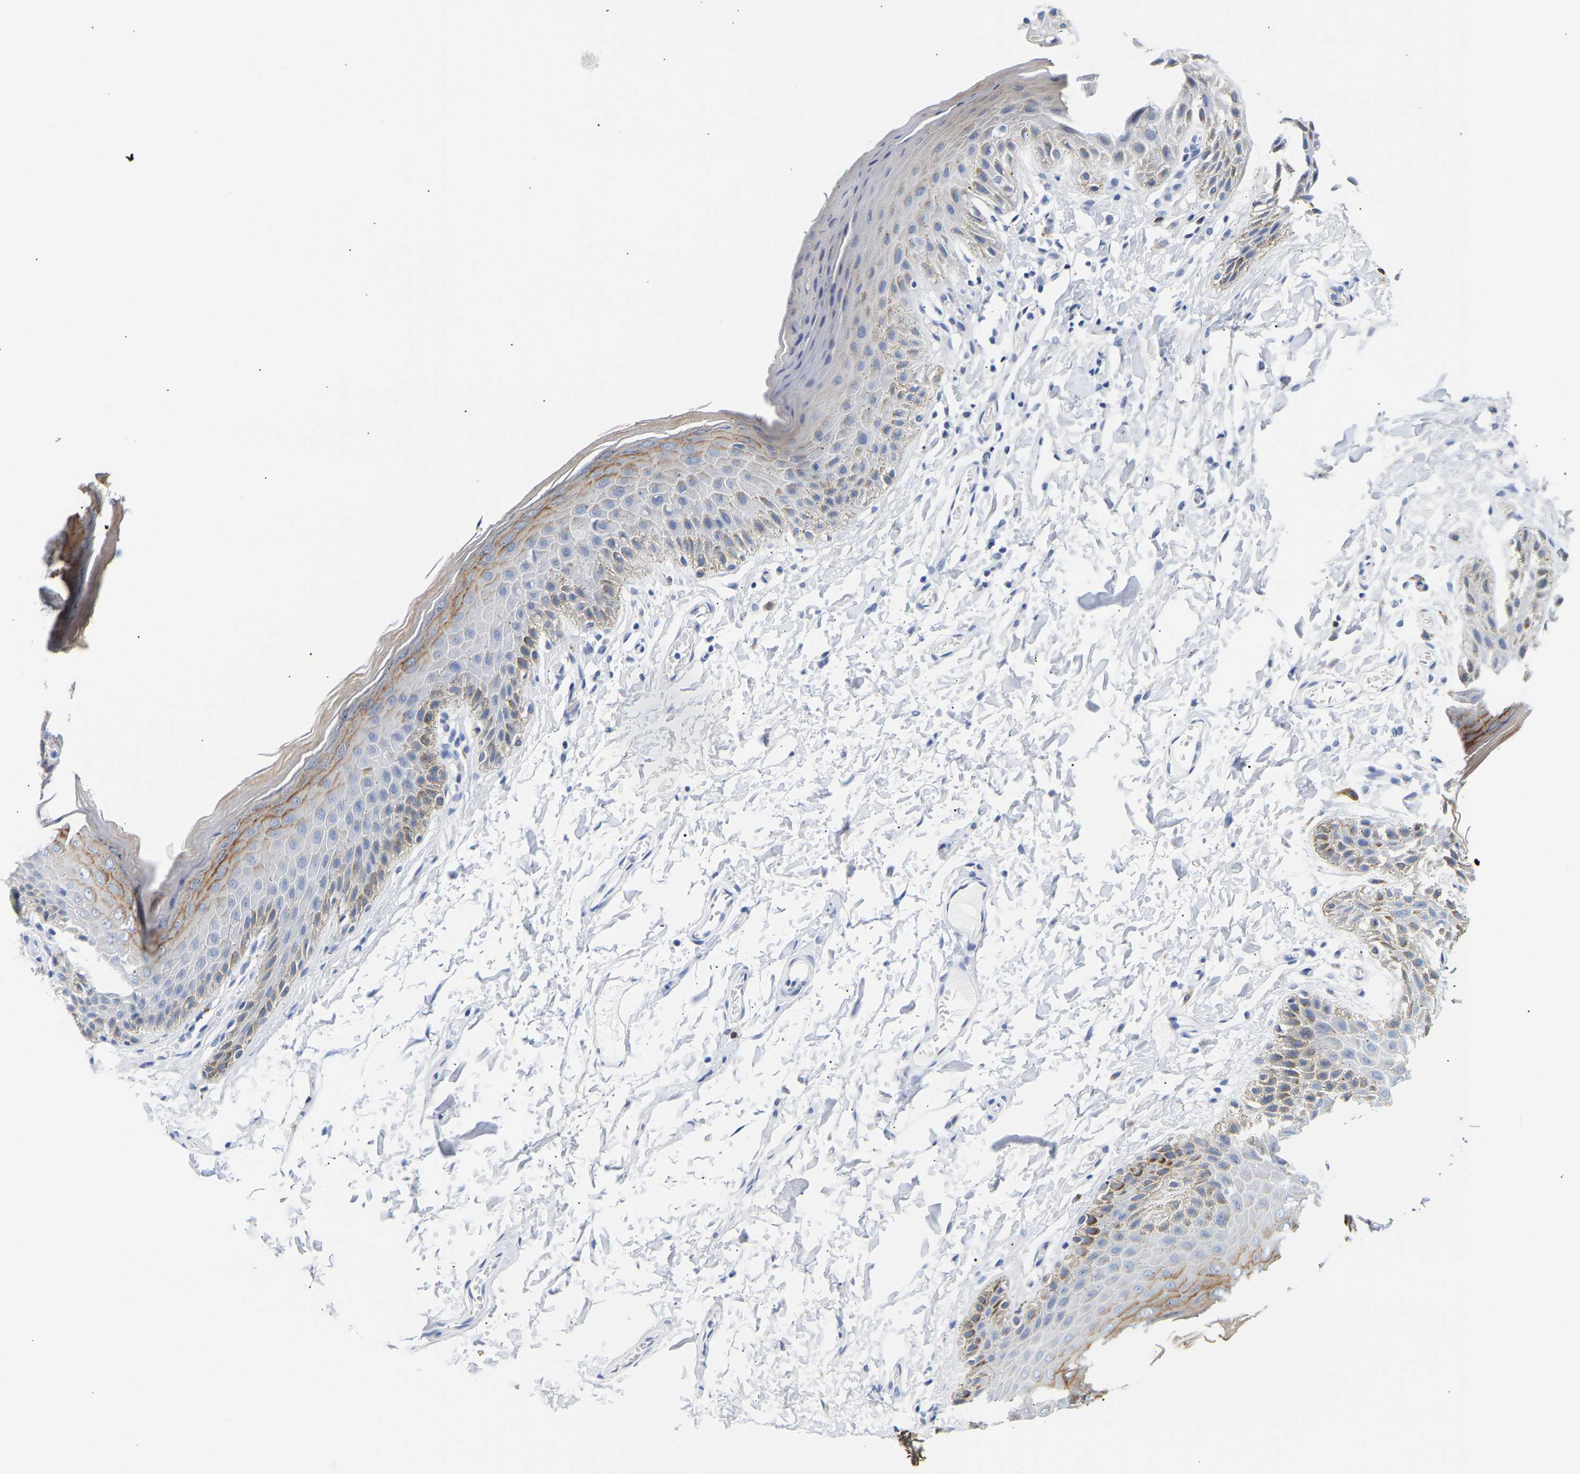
{"staining": {"intensity": "moderate", "quantity": "<25%", "location": "cytoplasmic/membranous"}, "tissue": "skin", "cell_type": "Epidermal cells", "image_type": "normal", "snomed": [{"axis": "morphology", "description": "Normal tissue, NOS"}, {"axis": "topography", "description": "Anal"}], "caption": "Moderate cytoplasmic/membranous staining for a protein is seen in about <25% of epidermal cells of unremarkable skin using immunohistochemistry (IHC).", "gene": "SPINK2", "patient": {"sex": "male", "age": 44}}